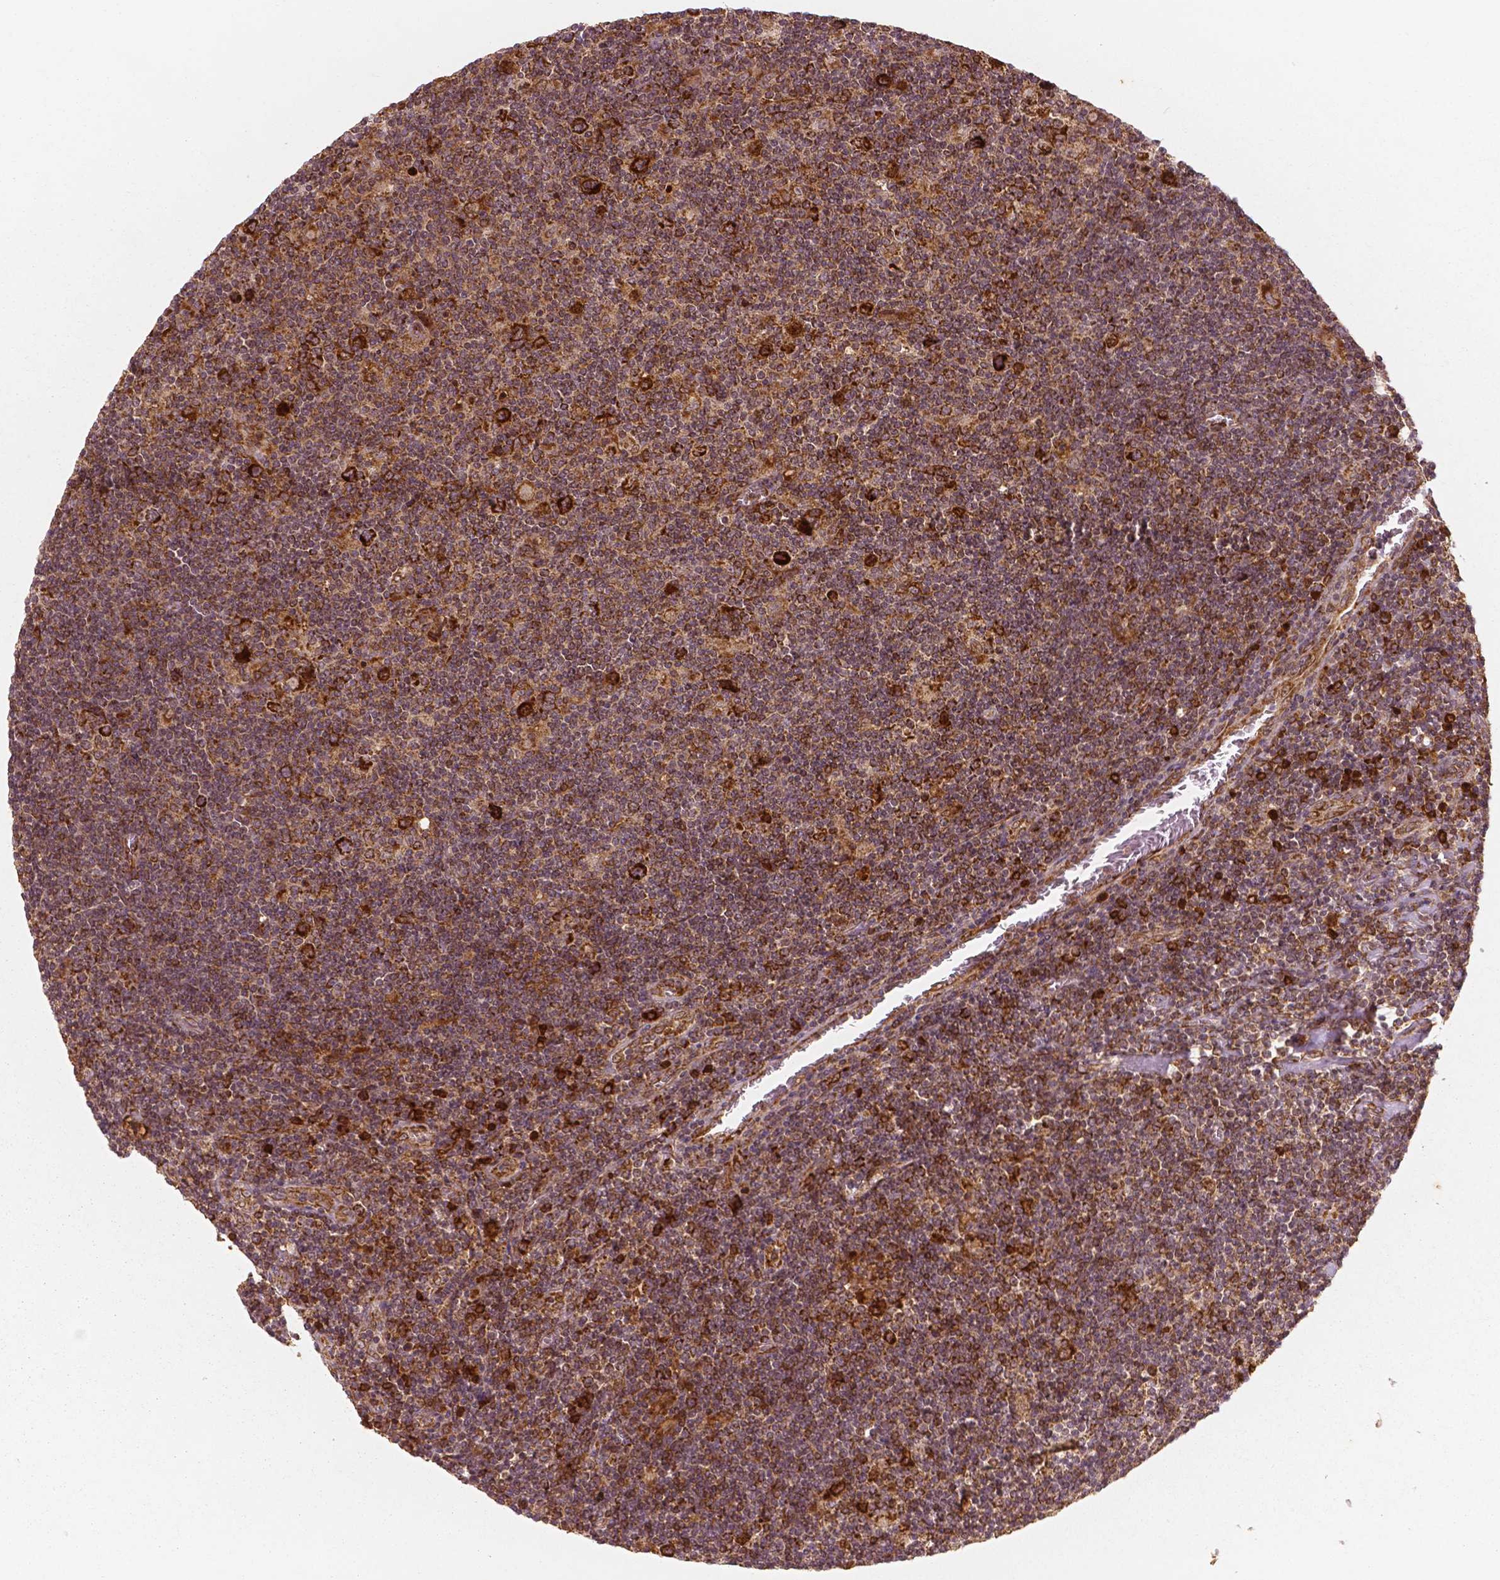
{"staining": {"intensity": "strong", "quantity": ">75%", "location": "cytoplasmic/membranous"}, "tissue": "lymphoma", "cell_type": "Tumor cells", "image_type": "cancer", "snomed": [{"axis": "morphology", "description": "Hodgkin's disease, NOS"}, {"axis": "topography", "description": "Lymph node"}], "caption": "The image exhibits a brown stain indicating the presence of a protein in the cytoplasmic/membranous of tumor cells in Hodgkin's disease.", "gene": "PGAM5", "patient": {"sex": "male", "age": 40}}